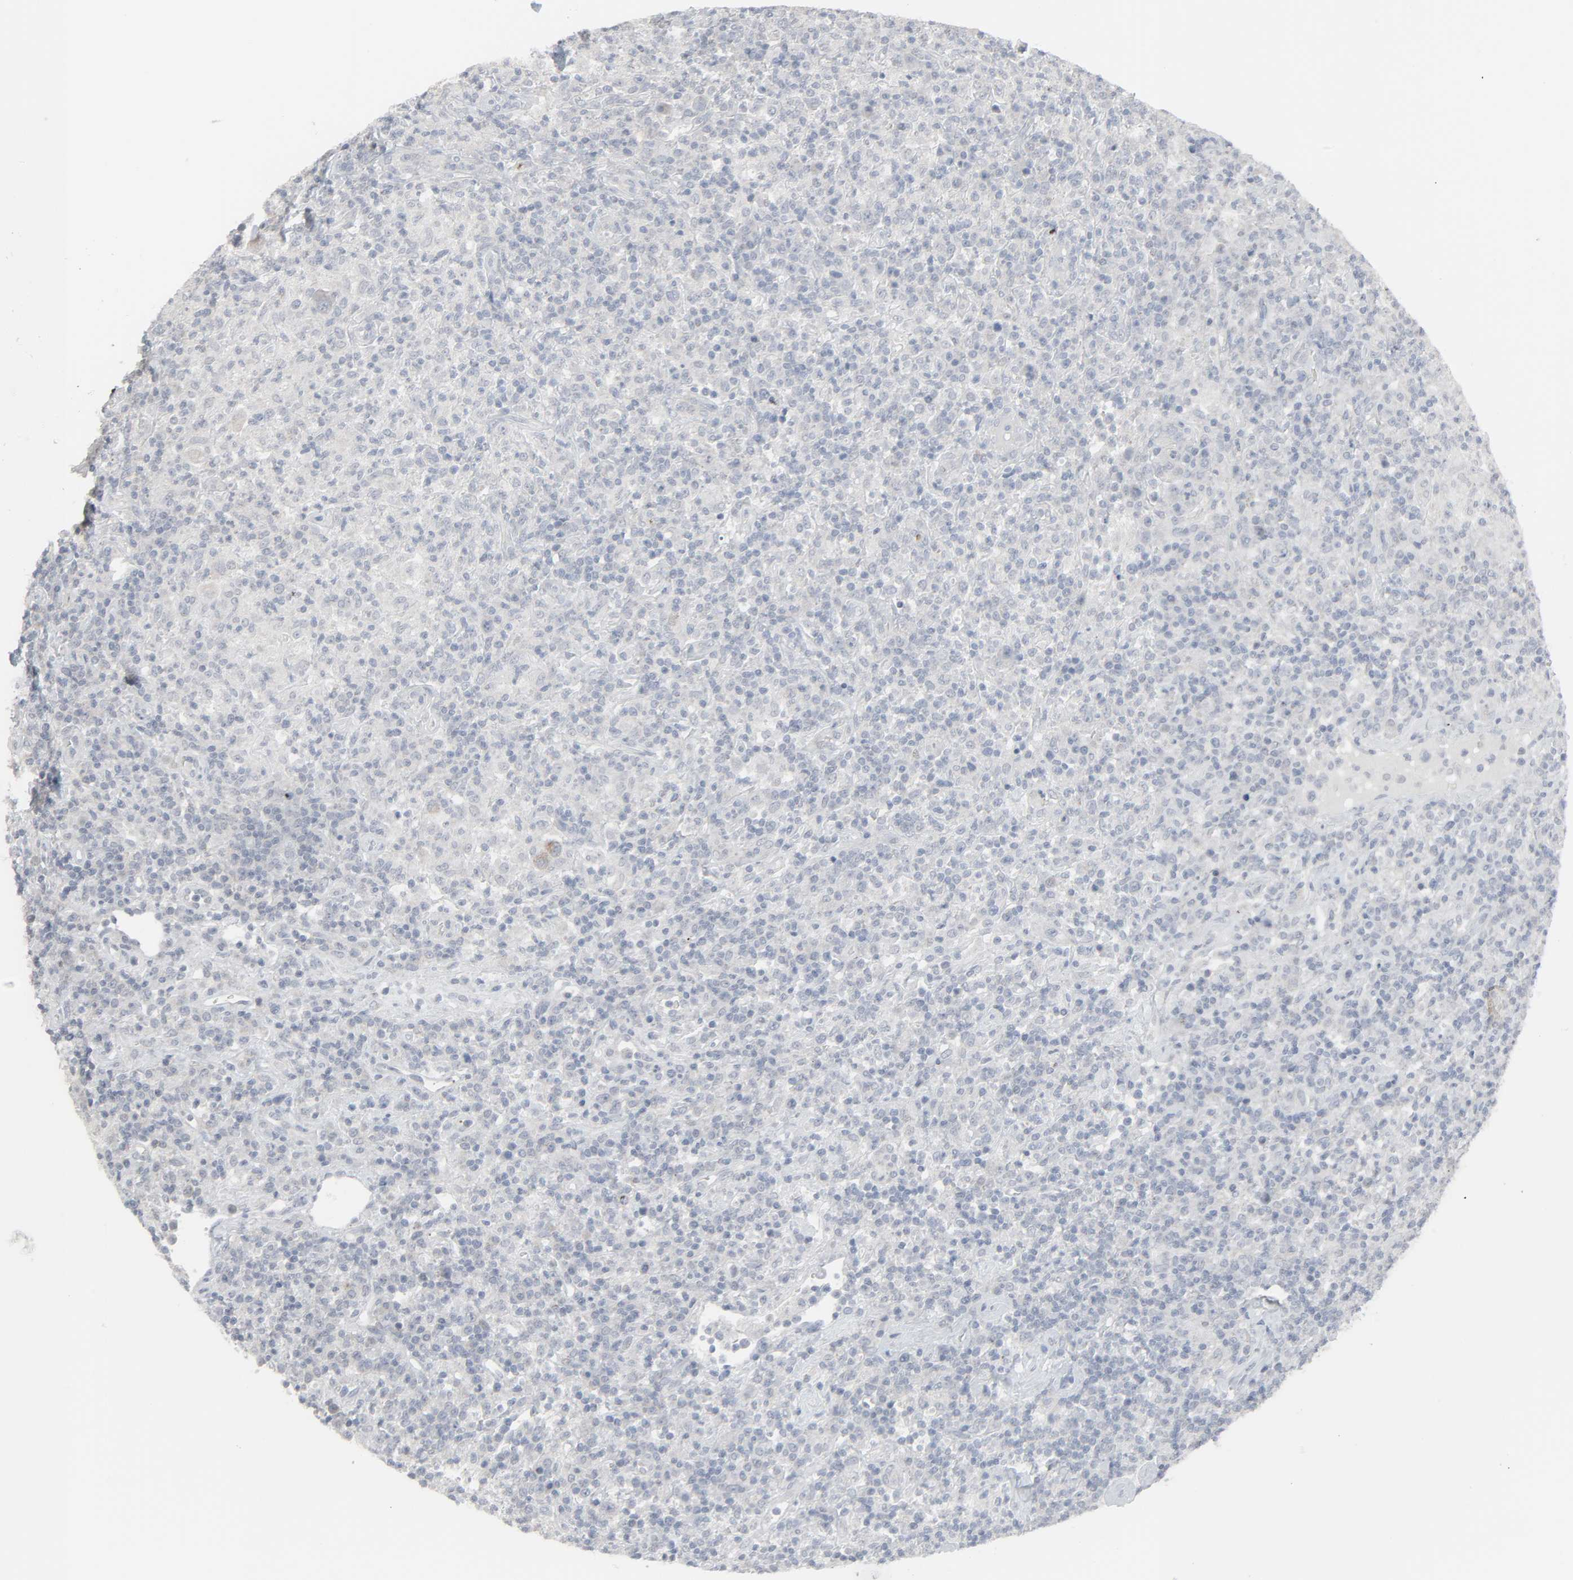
{"staining": {"intensity": "negative", "quantity": "none", "location": "none"}, "tissue": "lymphoma", "cell_type": "Tumor cells", "image_type": "cancer", "snomed": [{"axis": "morphology", "description": "Hodgkin's disease, NOS"}, {"axis": "topography", "description": "Lymph node"}], "caption": "Immunohistochemistry (IHC) of human lymphoma exhibits no expression in tumor cells. (Brightfield microscopy of DAB immunohistochemistry (IHC) at high magnification).", "gene": "NEUROD1", "patient": {"sex": "male", "age": 65}}